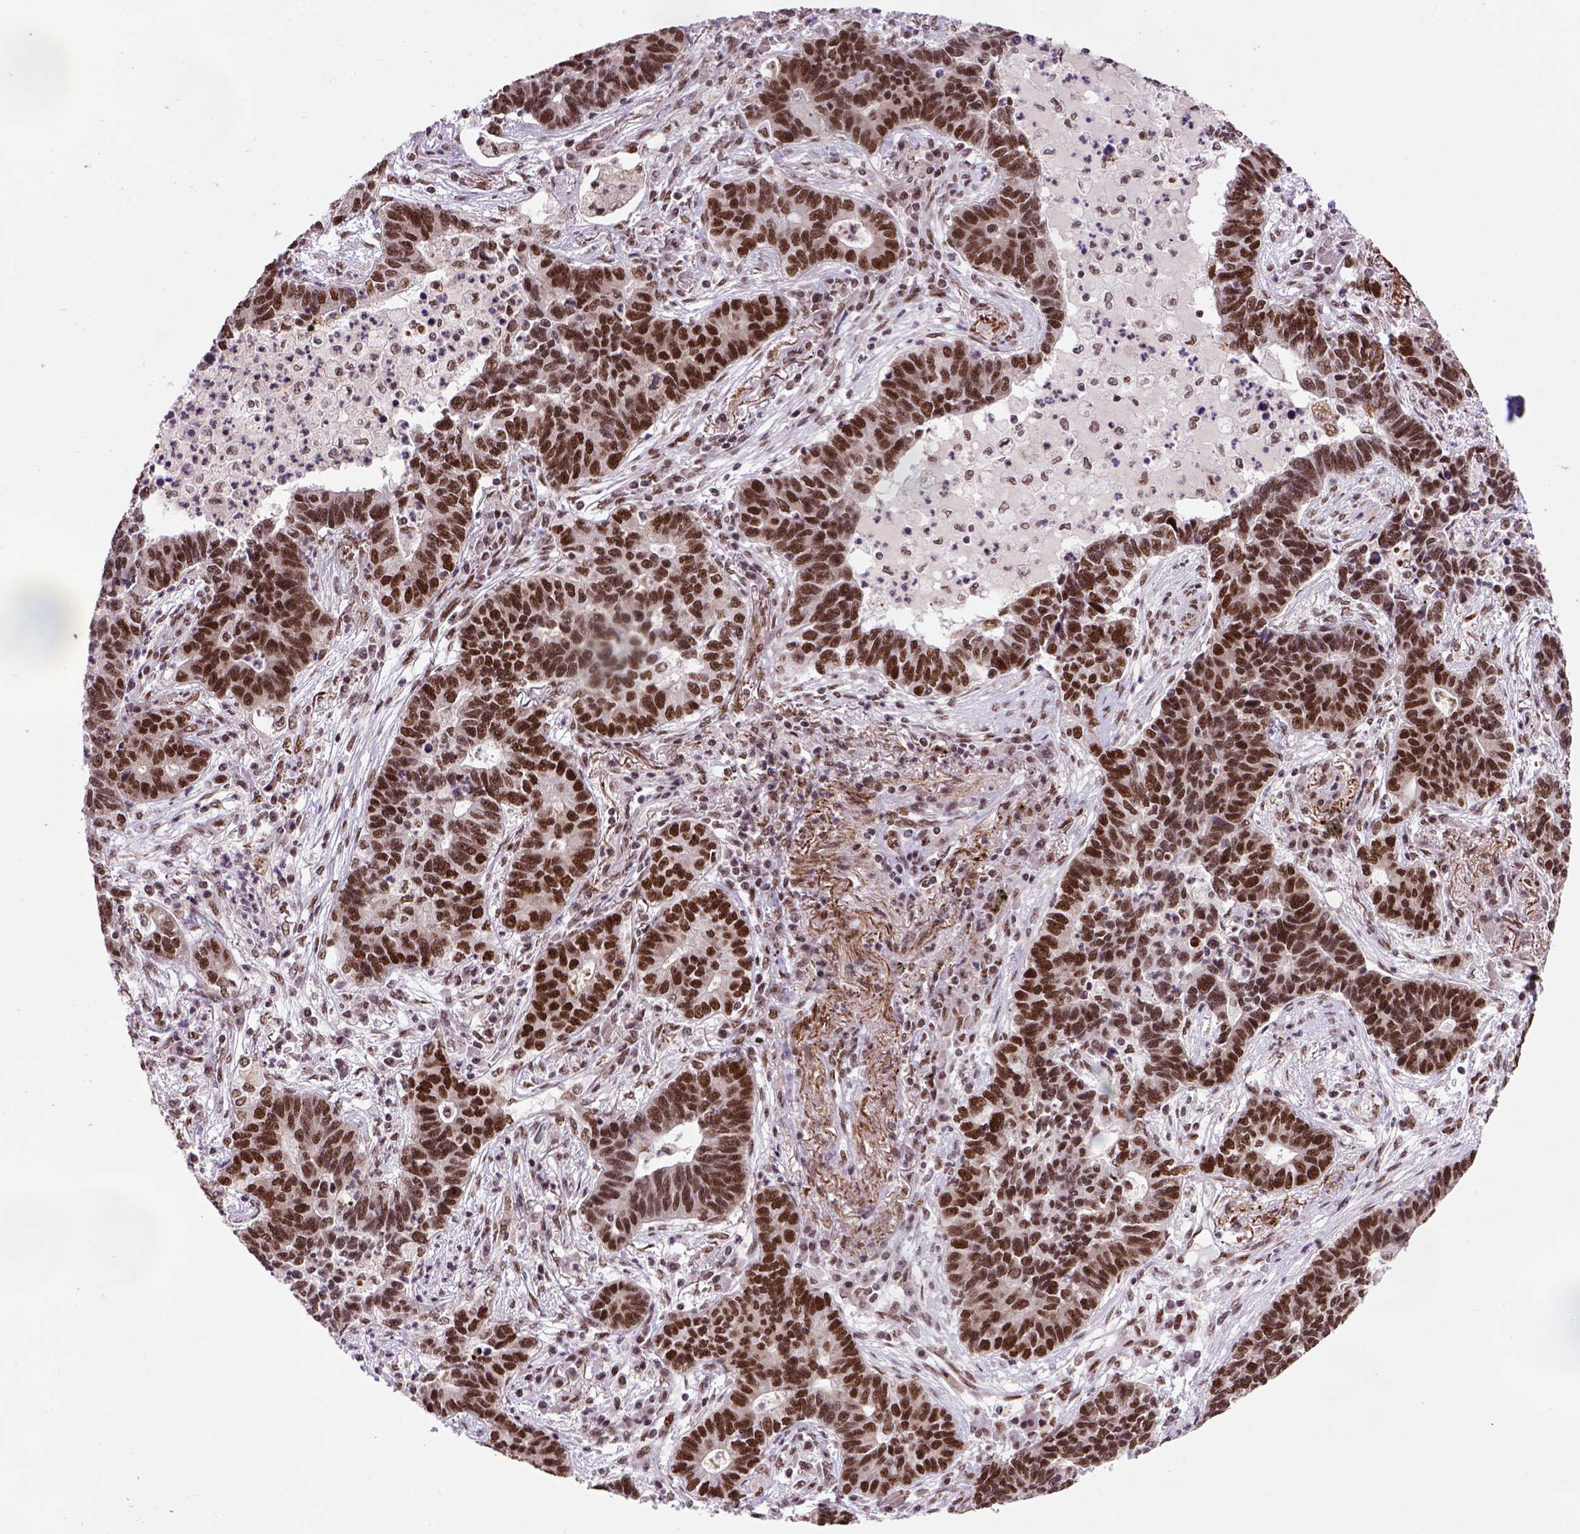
{"staining": {"intensity": "strong", "quantity": ">75%", "location": "nuclear"}, "tissue": "lung cancer", "cell_type": "Tumor cells", "image_type": "cancer", "snomed": [{"axis": "morphology", "description": "Adenocarcinoma, NOS"}, {"axis": "topography", "description": "Lung"}], "caption": "IHC image of neoplastic tissue: lung adenocarcinoma stained using immunohistochemistry displays high levels of strong protein expression localized specifically in the nuclear of tumor cells, appearing as a nuclear brown color.", "gene": "NSMCE2", "patient": {"sex": "female", "age": 57}}